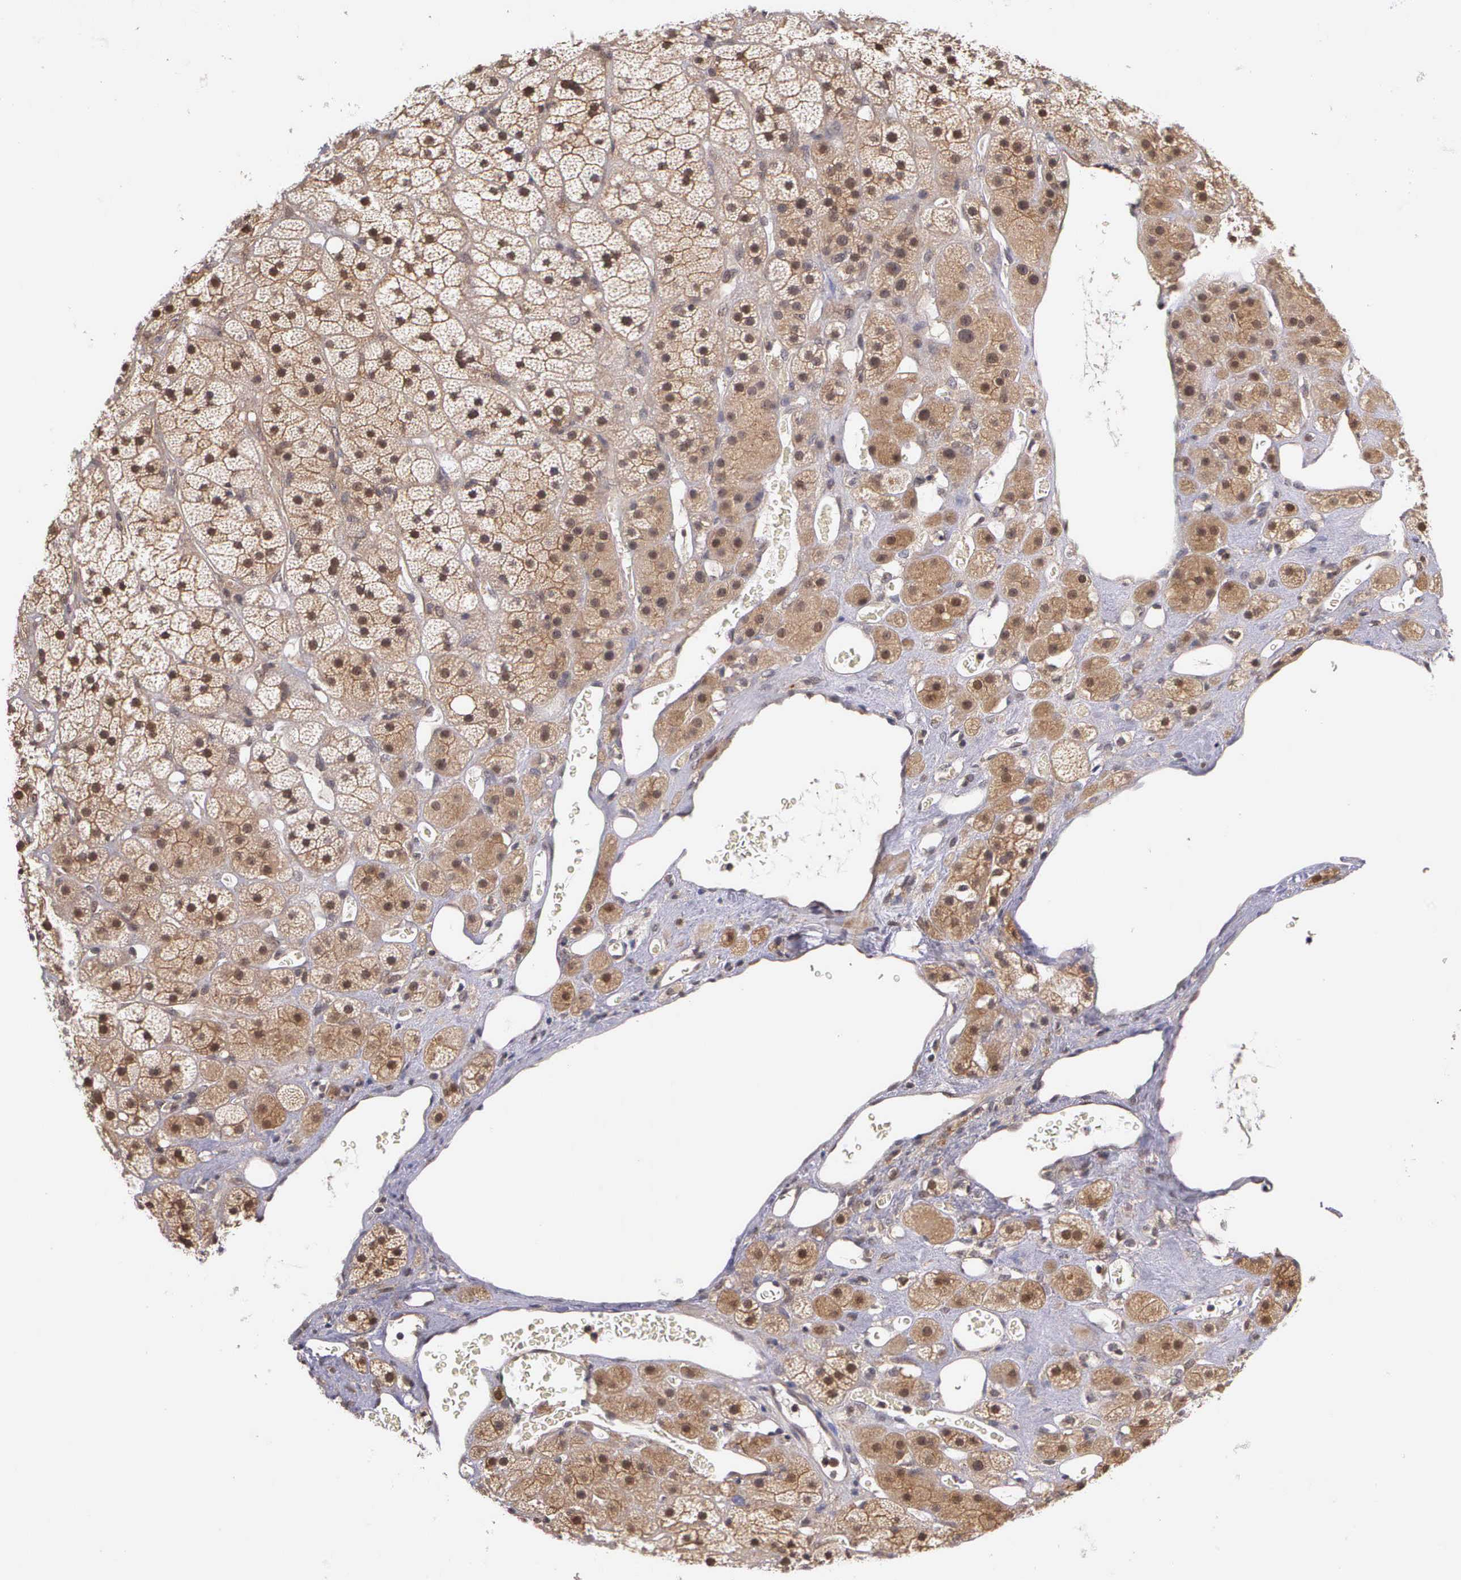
{"staining": {"intensity": "moderate", "quantity": "25%-75%", "location": "cytoplasmic/membranous"}, "tissue": "adrenal gland", "cell_type": "Glandular cells", "image_type": "normal", "snomed": [{"axis": "morphology", "description": "Normal tissue, NOS"}, {"axis": "topography", "description": "Adrenal gland"}], "caption": "The image shows staining of normal adrenal gland, revealing moderate cytoplasmic/membranous protein positivity (brown color) within glandular cells.", "gene": "IGBP1P2", "patient": {"sex": "male", "age": 57}}